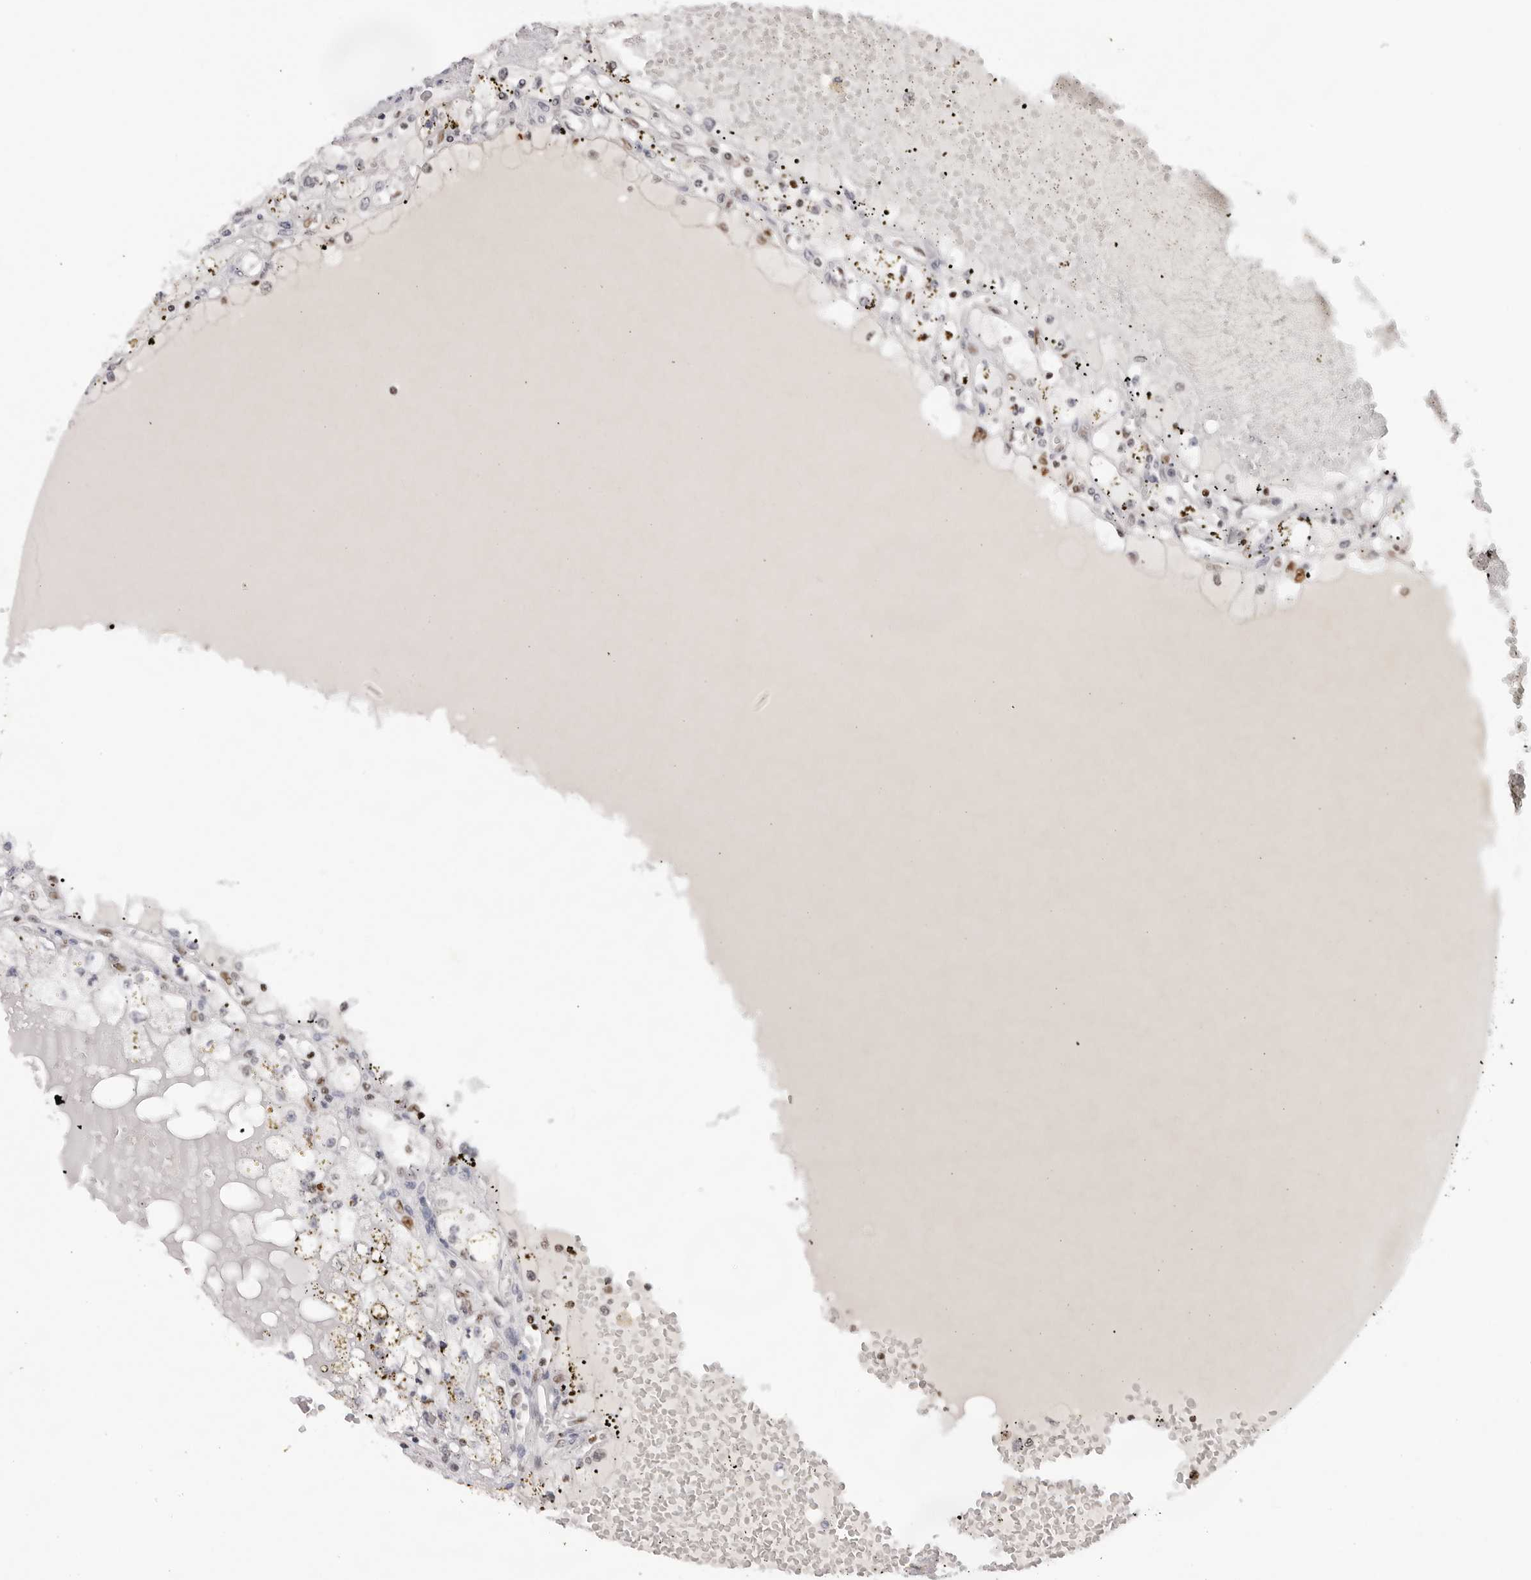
{"staining": {"intensity": "negative", "quantity": "none", "location": "none"}, "tissue": "renal cancer", "cell_type": "Tumor cells", "image_type": "cancer", "snomed": [{"axis": "morphology", "description": "Adenocarcinoma, NOS"}, {"axis": "topography", "description": "Kidney"}], "caption": "High power microscopy photomicrograph of an immunohistochemistry (IHC) image of renal cancer, revealing no significant staining in tumor cells. Nuclei are stained in blue.", "gene": "OGG1", "patient": {"sex": "male", "age": 56}}